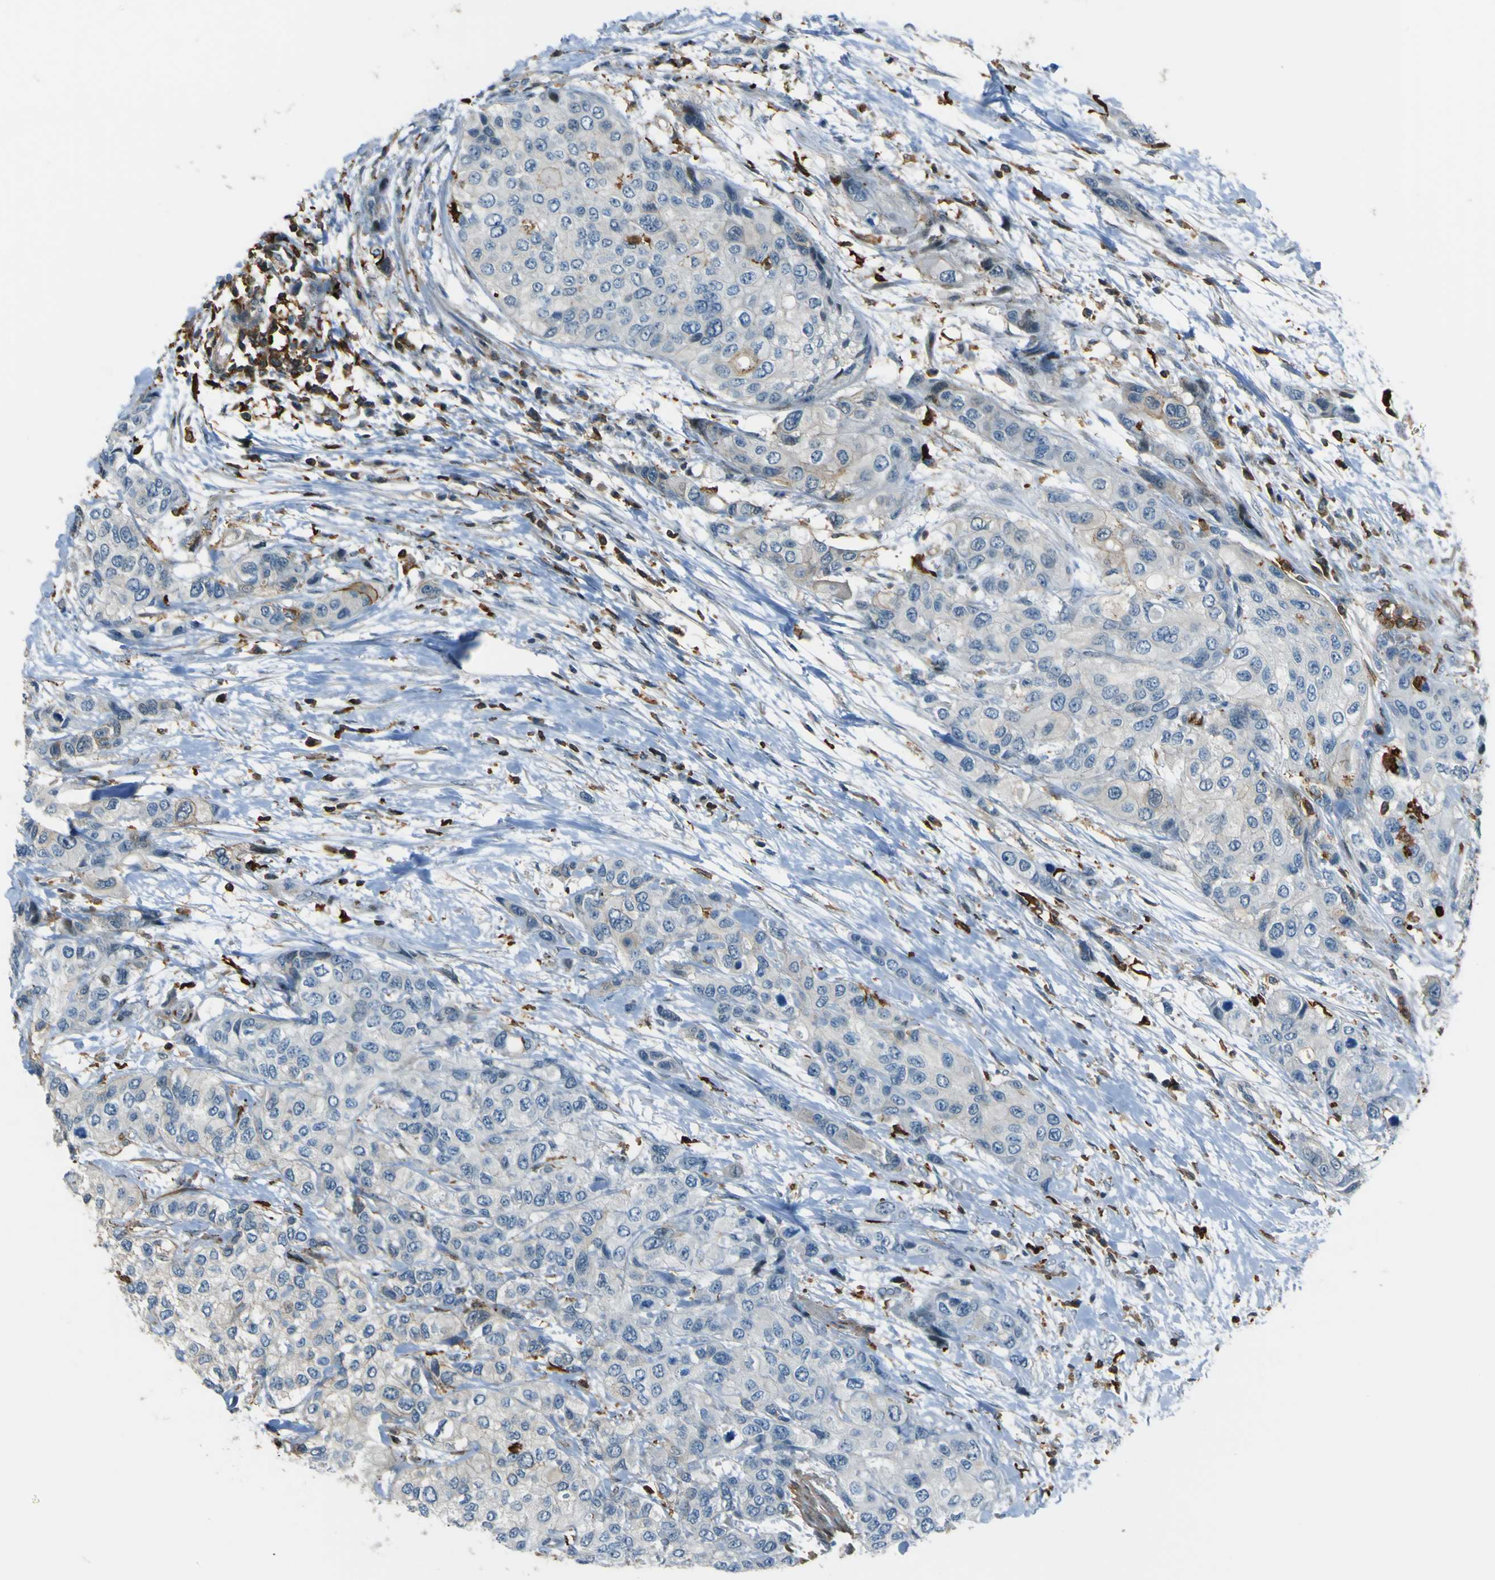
{"staining": {"intensity": "weak", "quantity": "<25%", "location": "cytoplasmic/membranous"}, "tissue": "urothelial cancer", "cell_type": "Tumor cells", "image_type": "cancer", "snomed": [{"axis": "morphology", "description": "Urothelial carcinoma, High grade"}, {"axis": "topography", "description": "Urinary bladder"}], "caption": "There is no significant positivity in tumor cells of urothelial cancer.", "gene": "PCDHB5", "patient": {"sex": "female", "age": 56}}